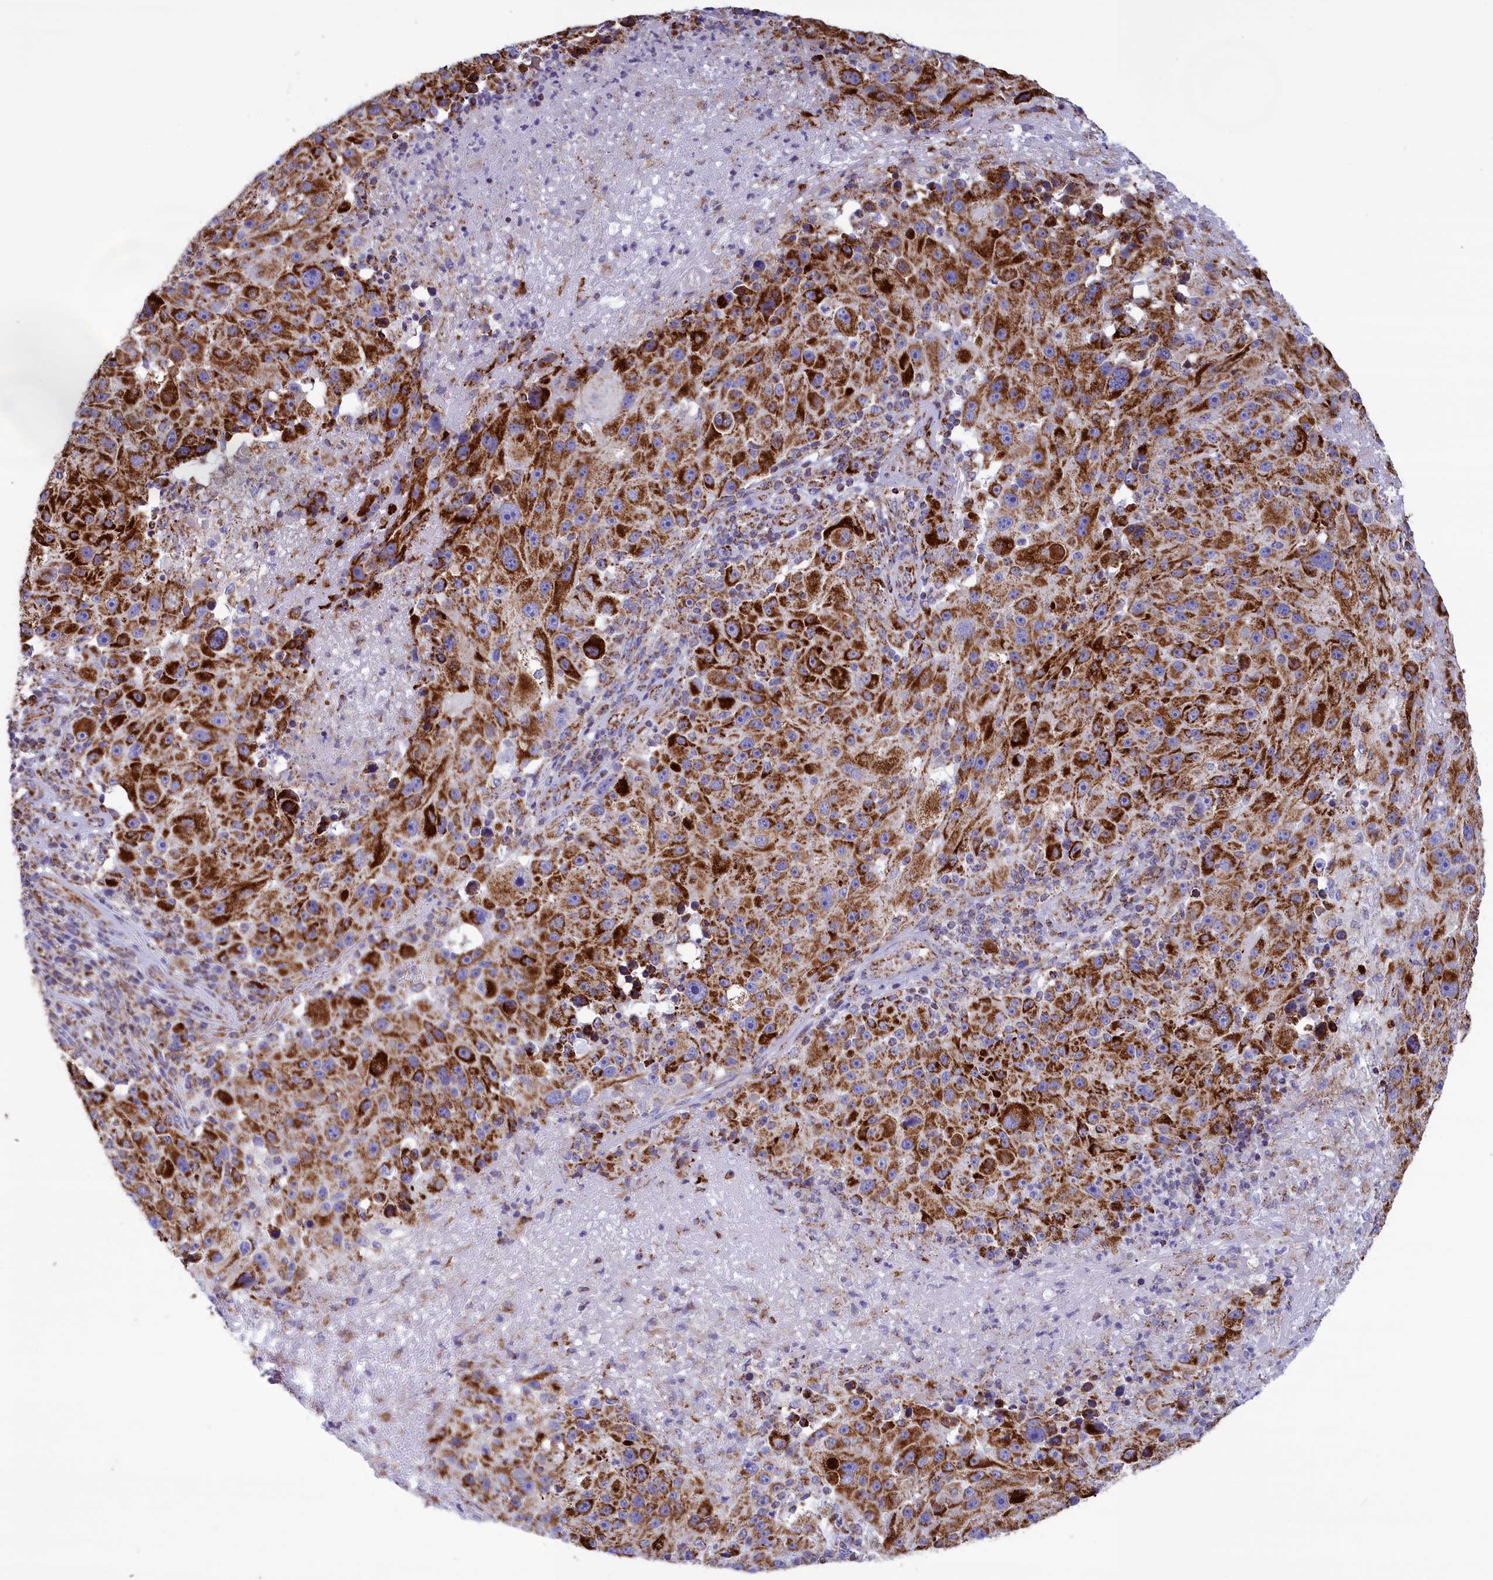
{"staining": {"intensity": "strong", "quantity": ">75%", "location": "cytoplasmic/membranous"}, "tissue": "melanoma", "cell_type": "Tumor cells", "image_type": "cancer", "snomed": [{"axis": "morphology", "description": "Malignant melanoma, NOS"}, {"axis": "topography", "description": "Skin"}], "caption": "This histopathology image exhibits immunohistochemistry (IHC) staining of human malignant melanoma, with high strong cytoplasmic/membranous positivity in approximately >75% of tumor cells.", "gene": "ISOC2", "patient": {"sex": "male", "age": 53}}